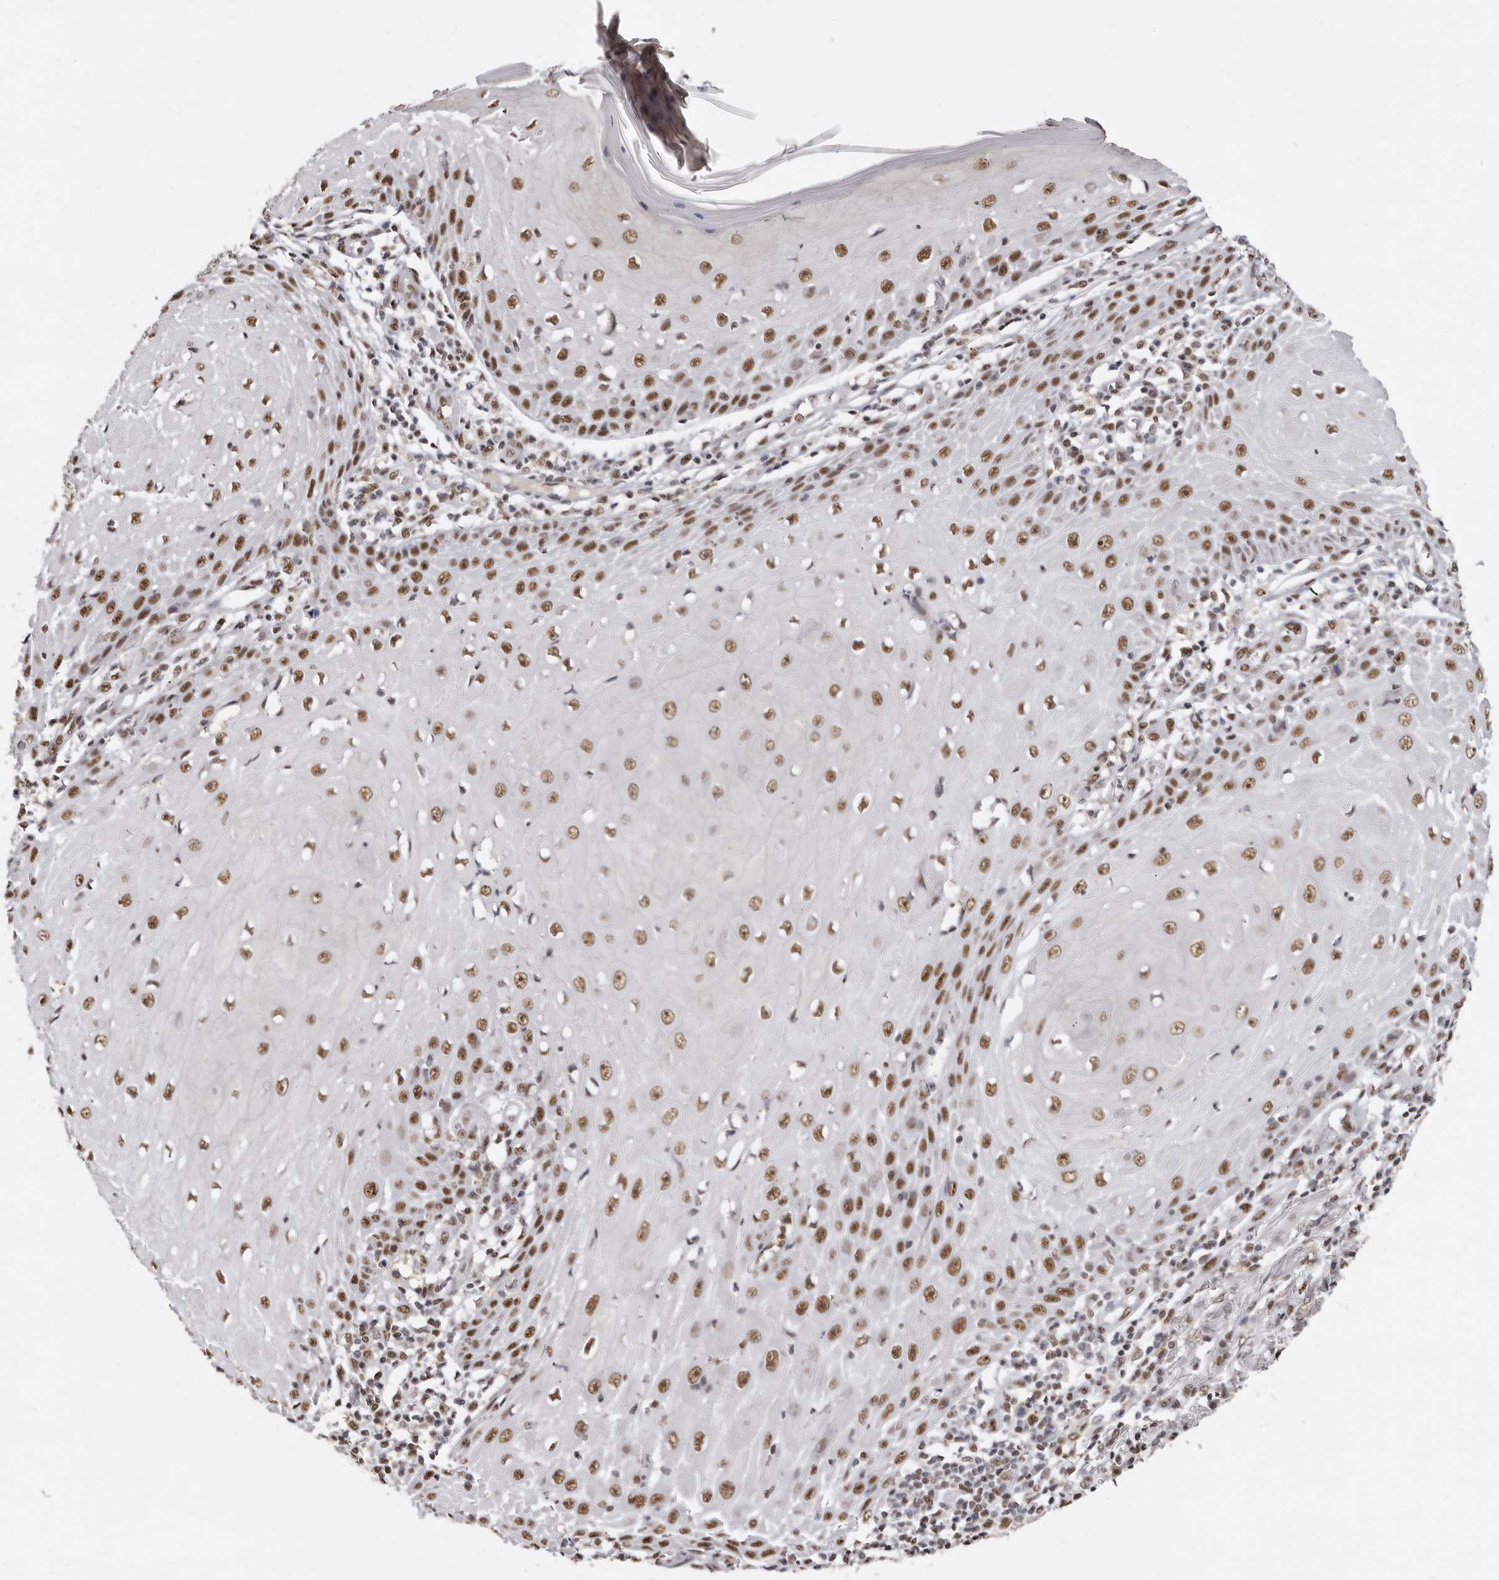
{"staining": {"intensity": "moderate", "quantity": ">75%", "location": "nuclear"}, "tissue": "skin cancer", "cell_type": "Tumor cells", "image_type": "cancer", "snomed": [{"axis": "morphology", "description": "Squamous cell carcinoma, NOS"}, {"axis": "topography", "description": "Skin"}], "caption": "Moderate nuclear positivity is seen in approximately >75% of tumor cells in skin squamous cell carcinoma.", "gene": "SCAF4", "patient": {"sex": "female", "age": 73}}